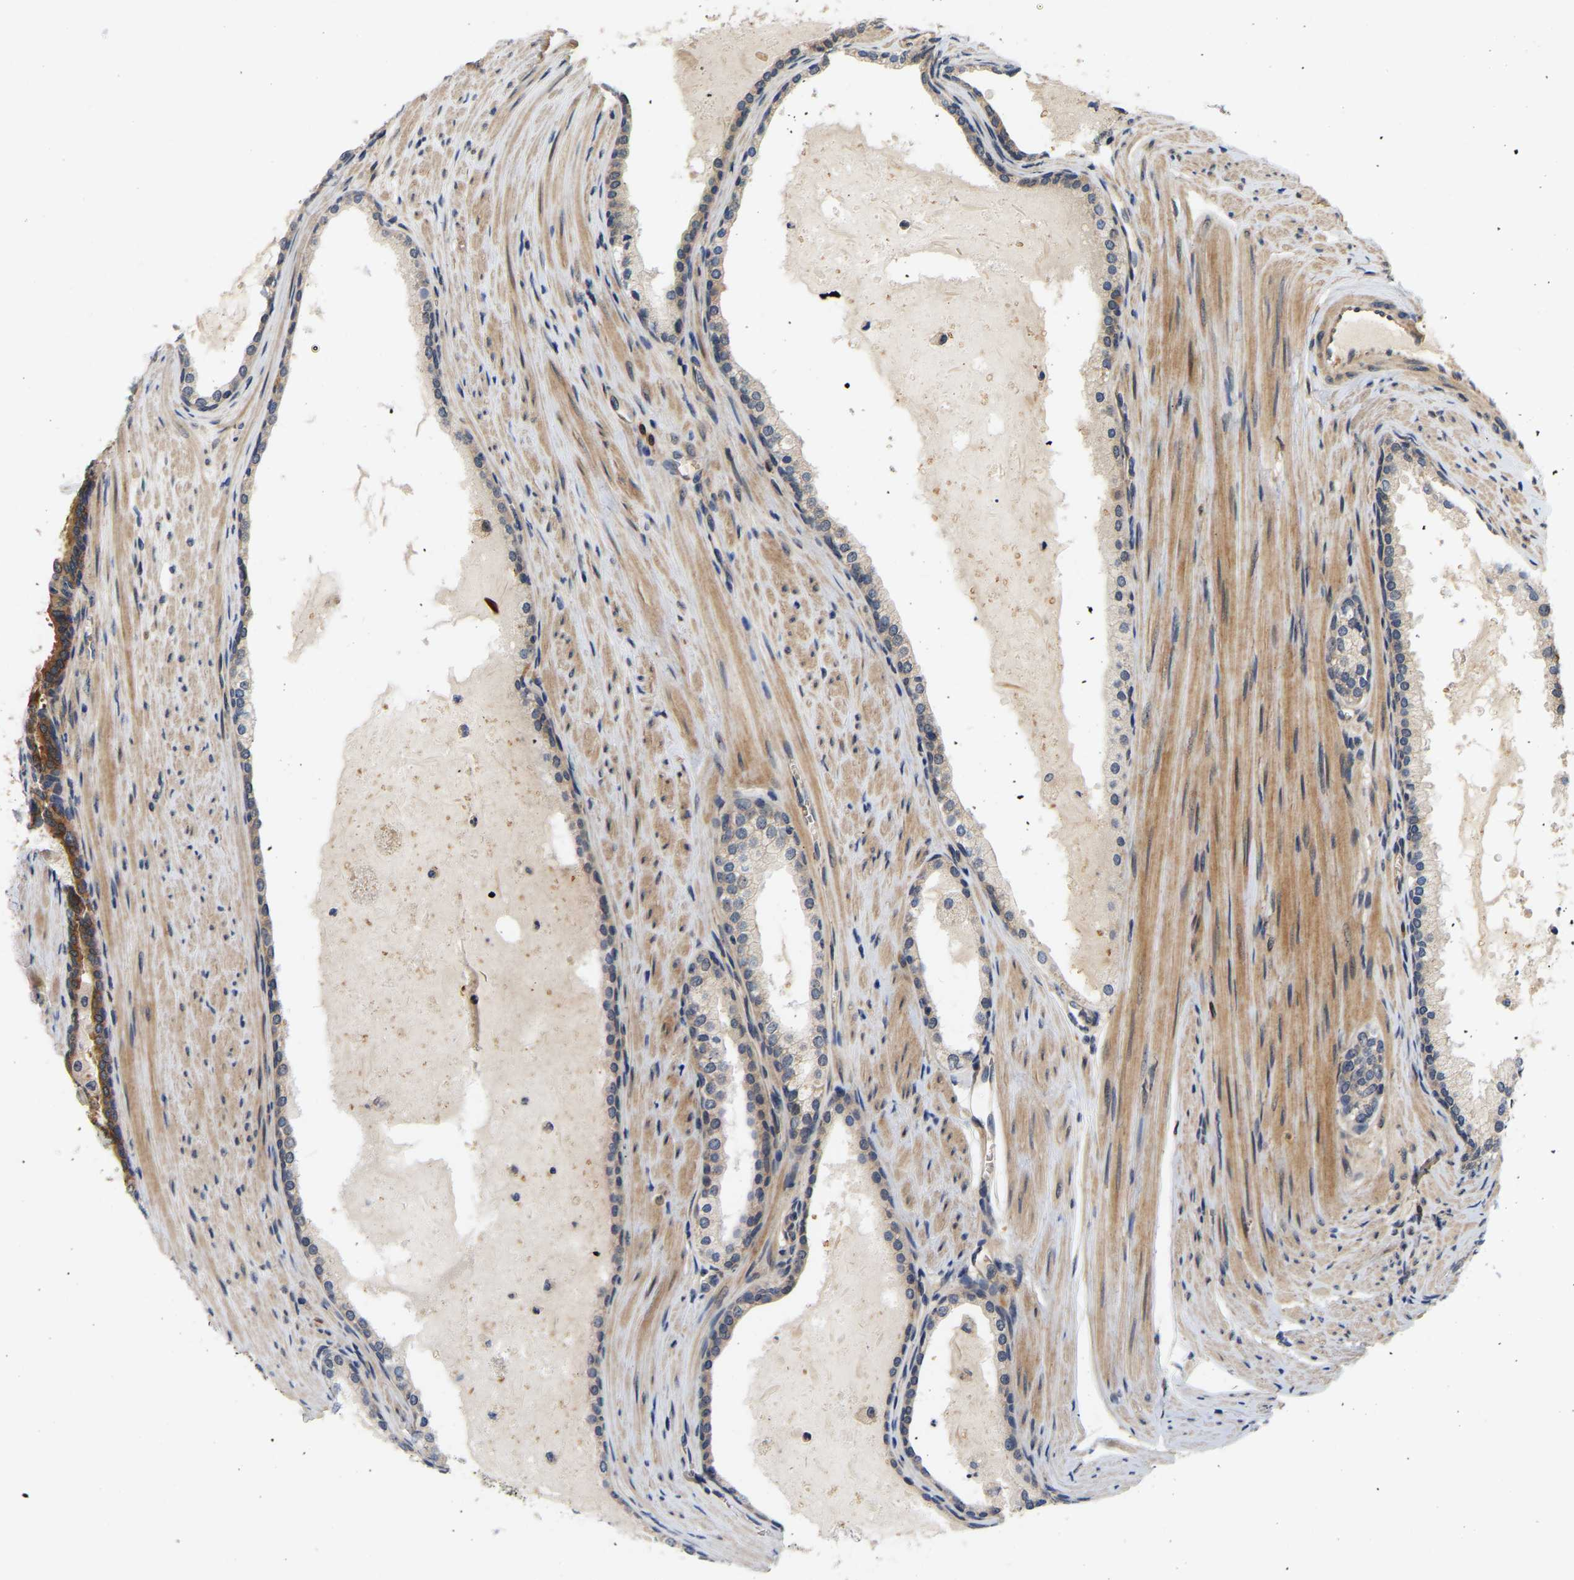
{"staining": {"intensity": "negative", "quantity": "none", "location": "none"}, "tissue": "prostate cancer", "cell_type": "Tumor cells", "image_type": "cancer", "snomed": [{"axis": "morphology", "description": "Adenocarcinoma, Low grade"}, {"axis": "topography", "description": "Prostate"}], "caption": "Prostate cancer (low-grade adenocarcinoma) was stained to show a protein in brown. There is no significant positivity in tumor cells.", "gene": "LIMK2", "patient": {"sex": "male", "age": 70}}